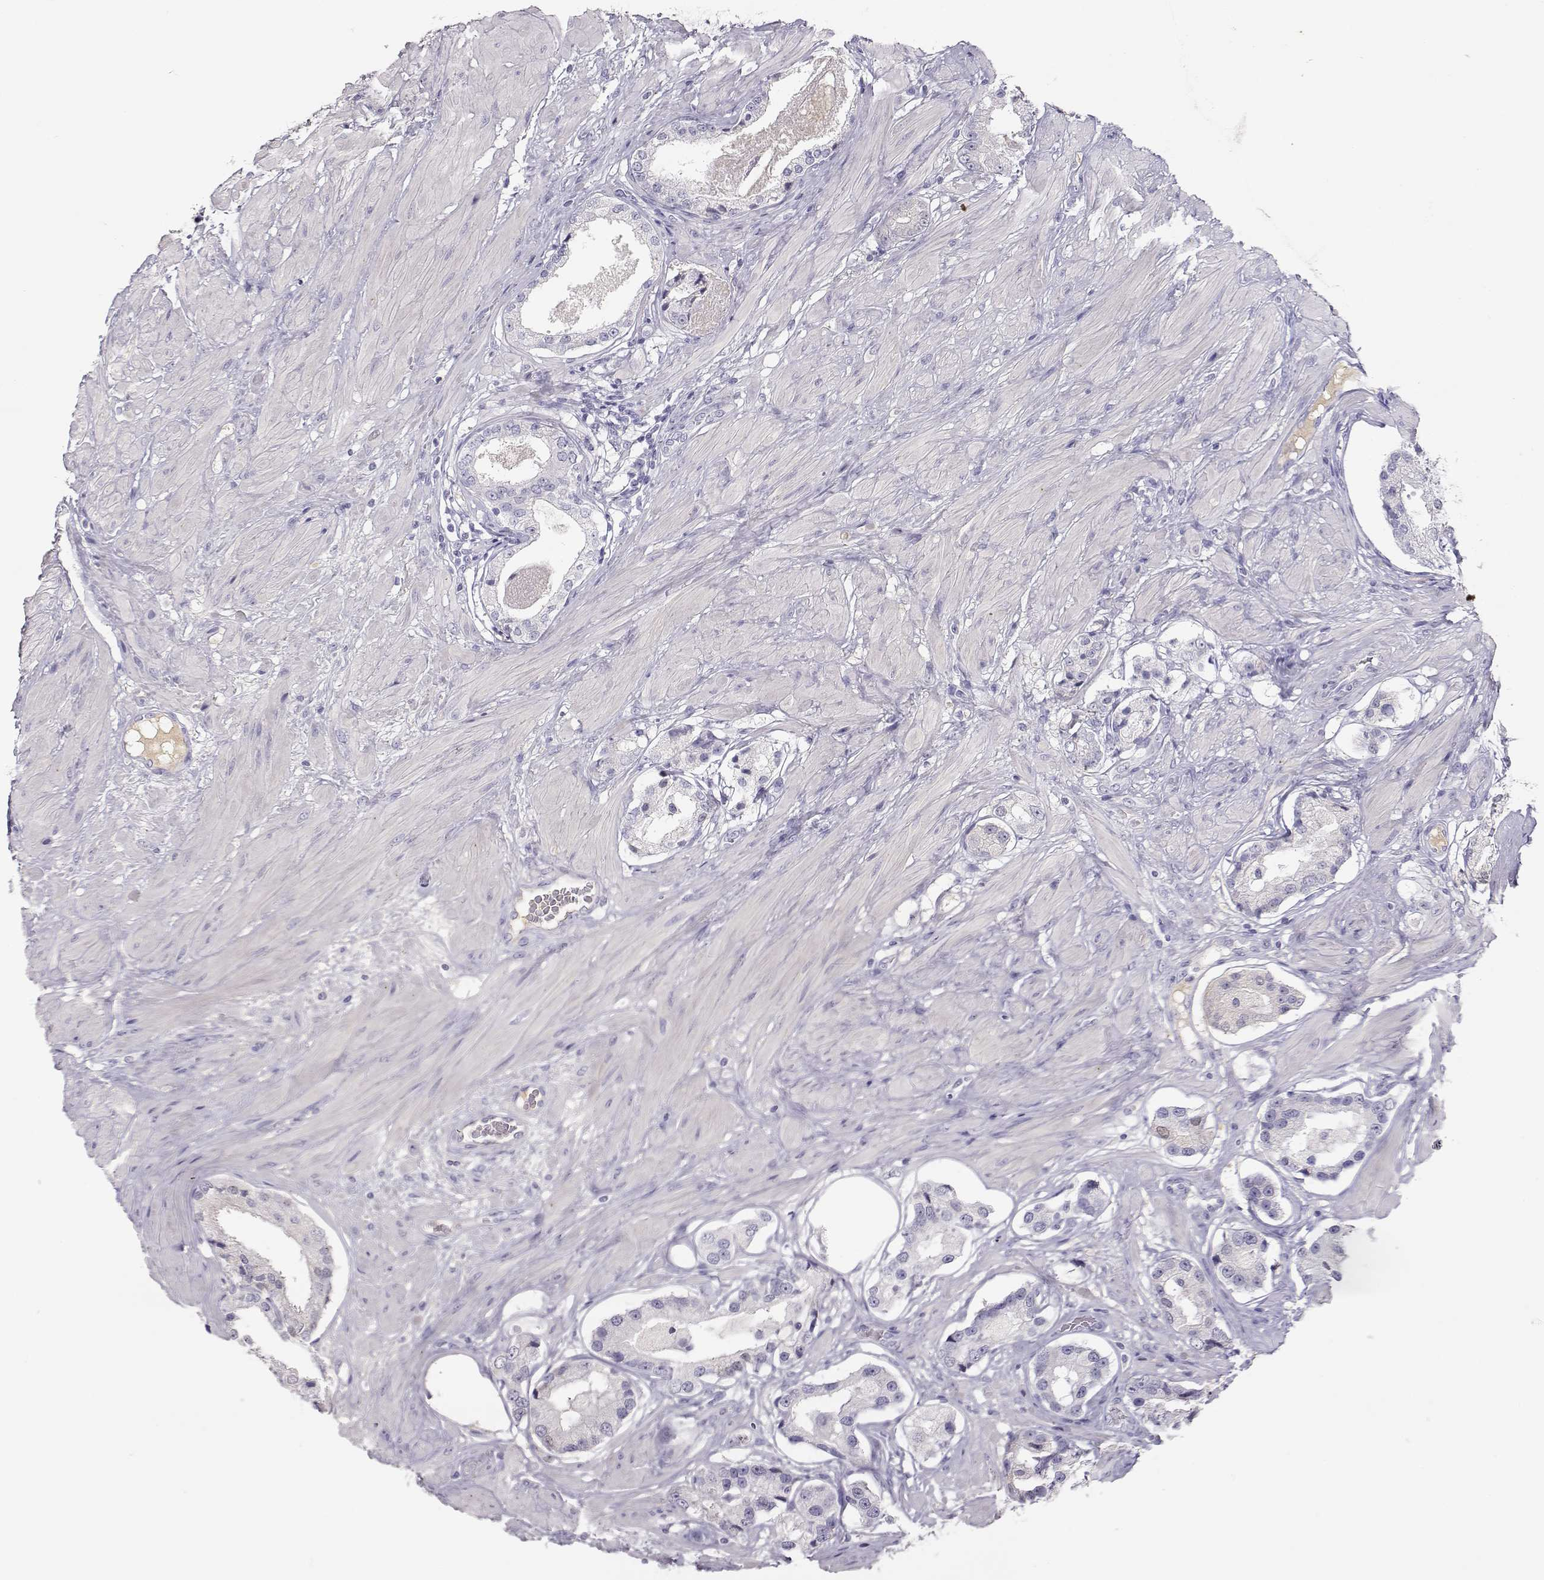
{"staining": {"intensity": "negative", "quantity": "none", "location": "none"}, "tissue": "prostate cancer", "cell_type": "Tumor cells", "image_type": "cancer", "snomed": [{"axis": "morphology", "description": "Adenocarcinoma, Low grade"}, {"axis": "topography", "description": "Prostate"}], "caption": "A histopathology image of prostate cancer (low-grade adenocarcinoma) stained for a protein reveals no brown staining in tumor cells.", "gene": "SLCO6A1", "patient": {"sex": "male", "age": 60}}